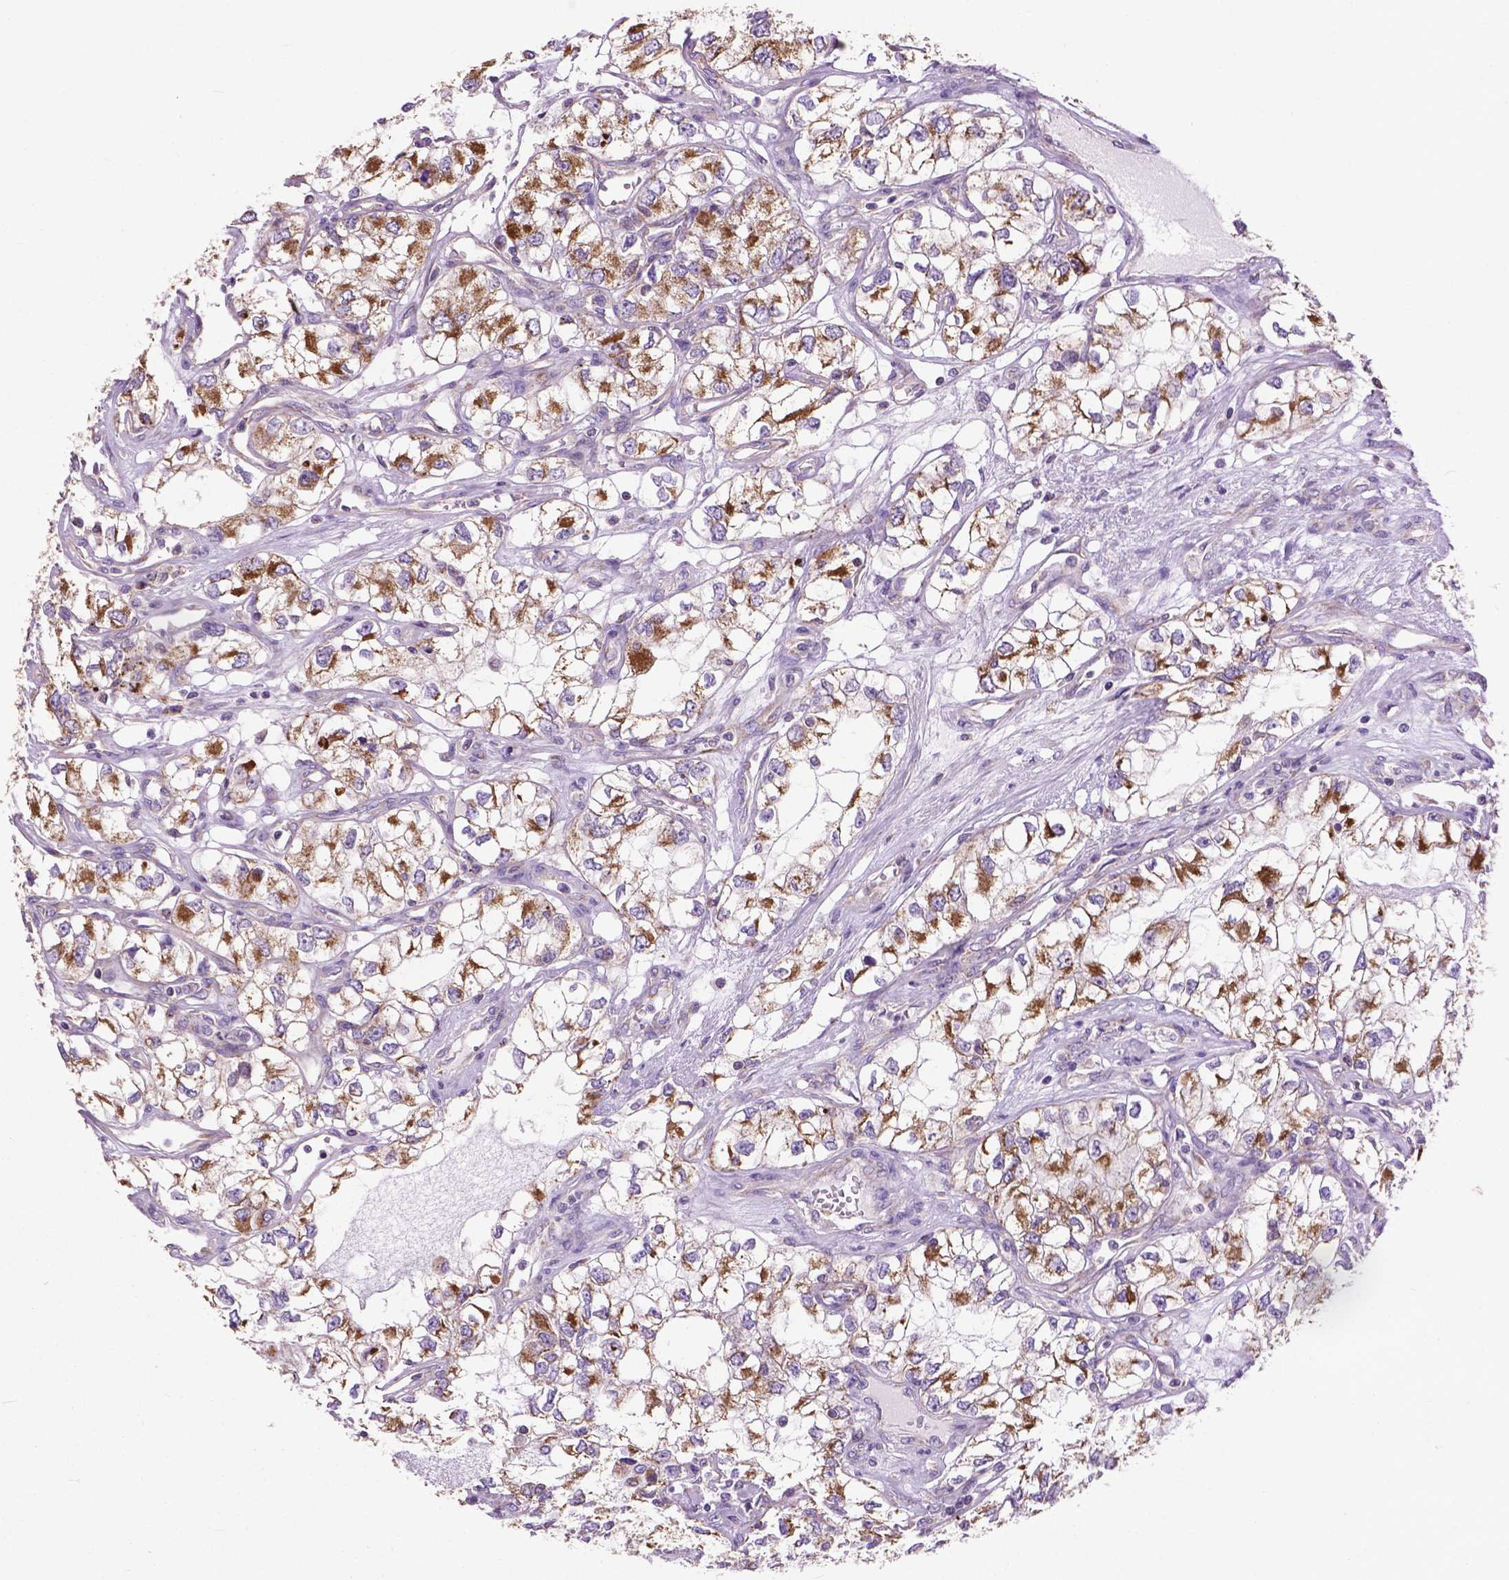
{"staining": {"intensity": "moderate", "quantity": ">75%", "location": "cytoplasmic/membranous"}, "tissue": "renal cancer", "cell_type": "Tumor cells", "image_type": "cancer", "snomed": [{"axis": "morphology", "description": "Adenocarcinoma, NOS"}, {"axis": "topography", "description": "Kidney"}], "caption": "Immunohistochemical staining of human renal adenocarcinoma exhibits moderate cytoplasmic/membranous protein expression in approximately >75% of tumor cells.", "gene": "VDAC1", "patient": {"sex": "female", "age": 59}}